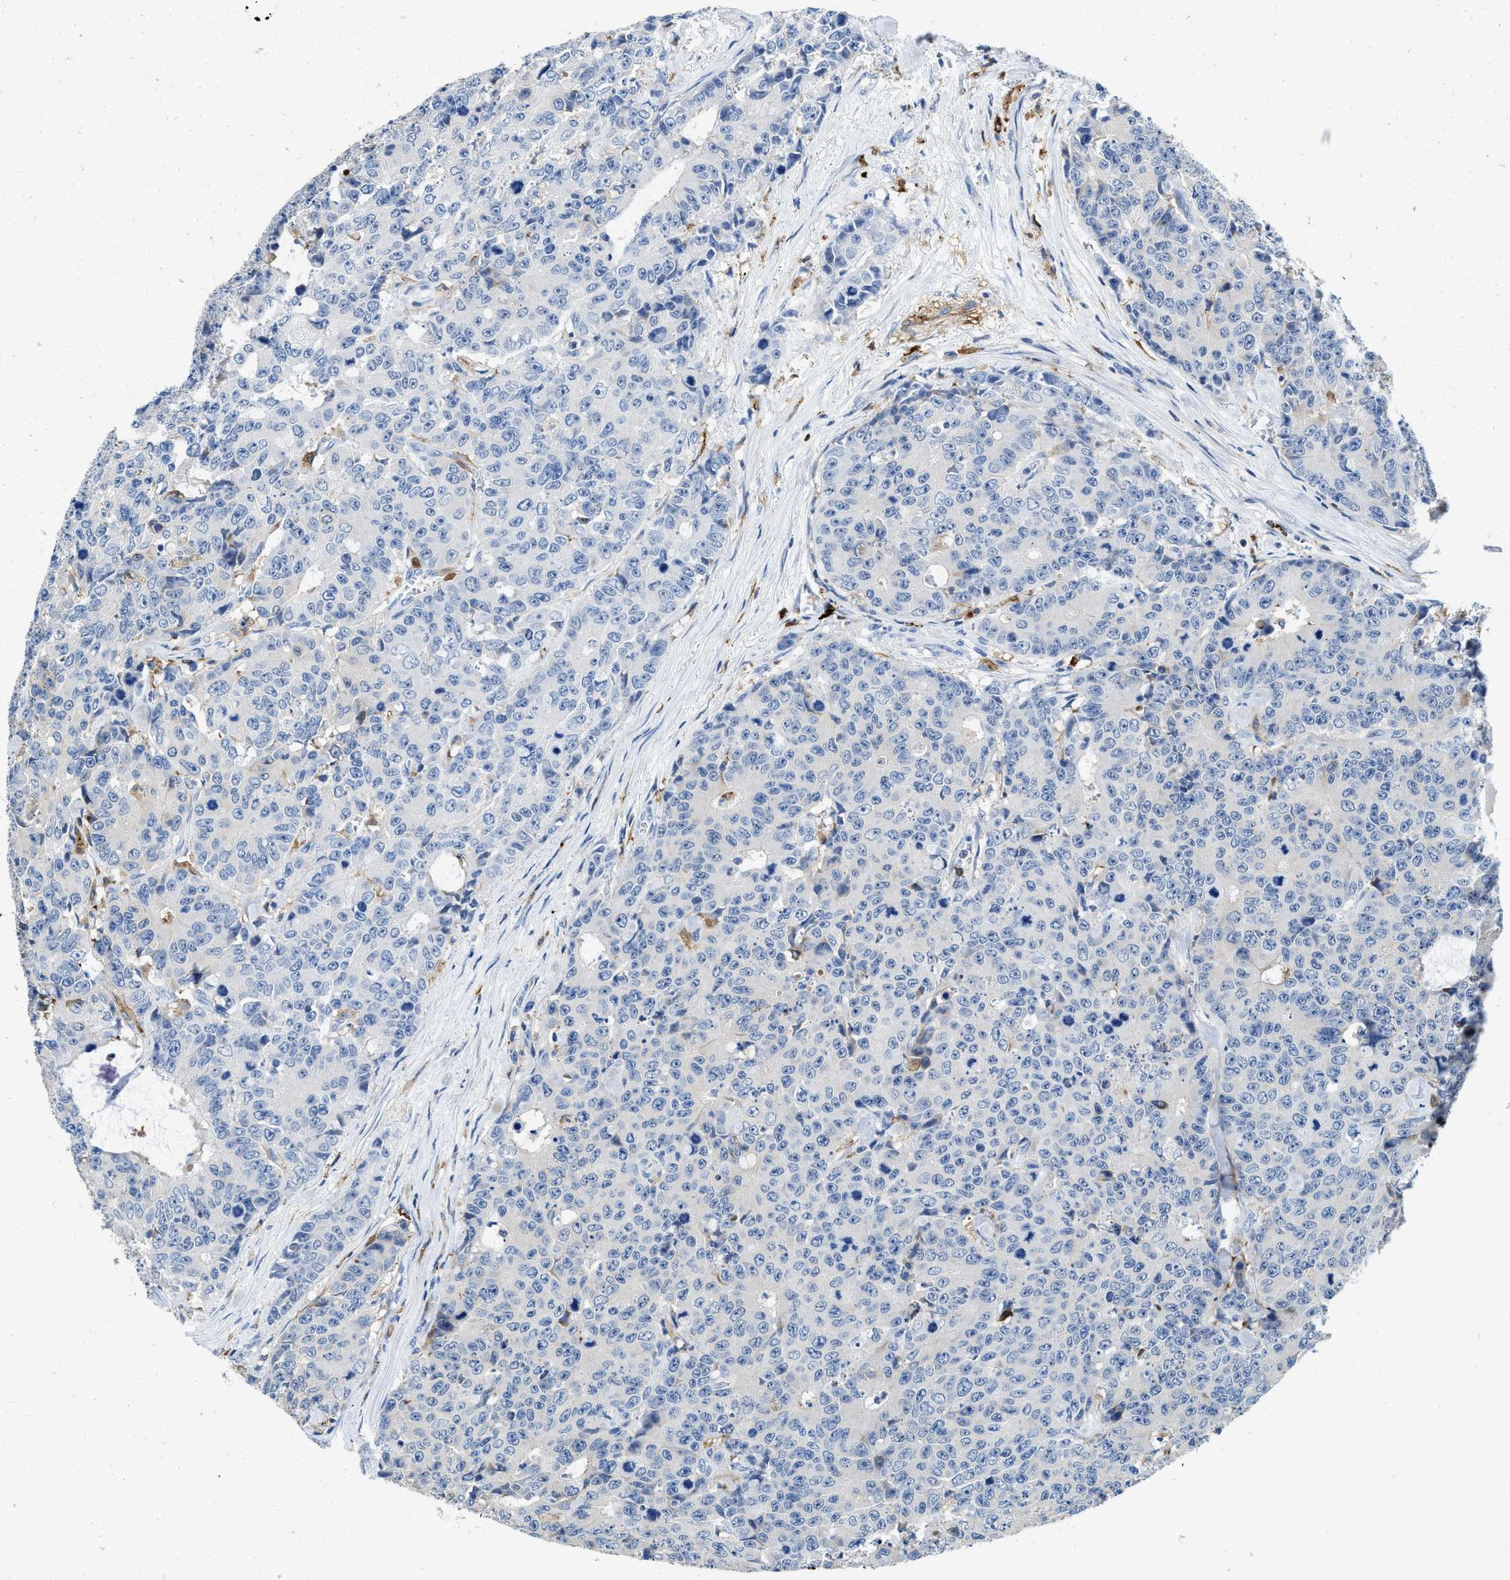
{"staining": {"intensity": "negative", "quantity": "none", "location": "none"}, "tissue": "colorectal cancer", "cell_type": "Tumor cells", "image_type": "cancer", "snomed": [{"axis": "morphology", "description": "Adenocarcinoma, NOS"}, {"axis": "topography", "description": "Colon"}], "caption": "DAB immunohistochemical staining of colorectal adenocarcinoma demonstrates no significant staining in tumor cells.", "gene": "CD226", "patient": {"sex": "female", "age": 86}}